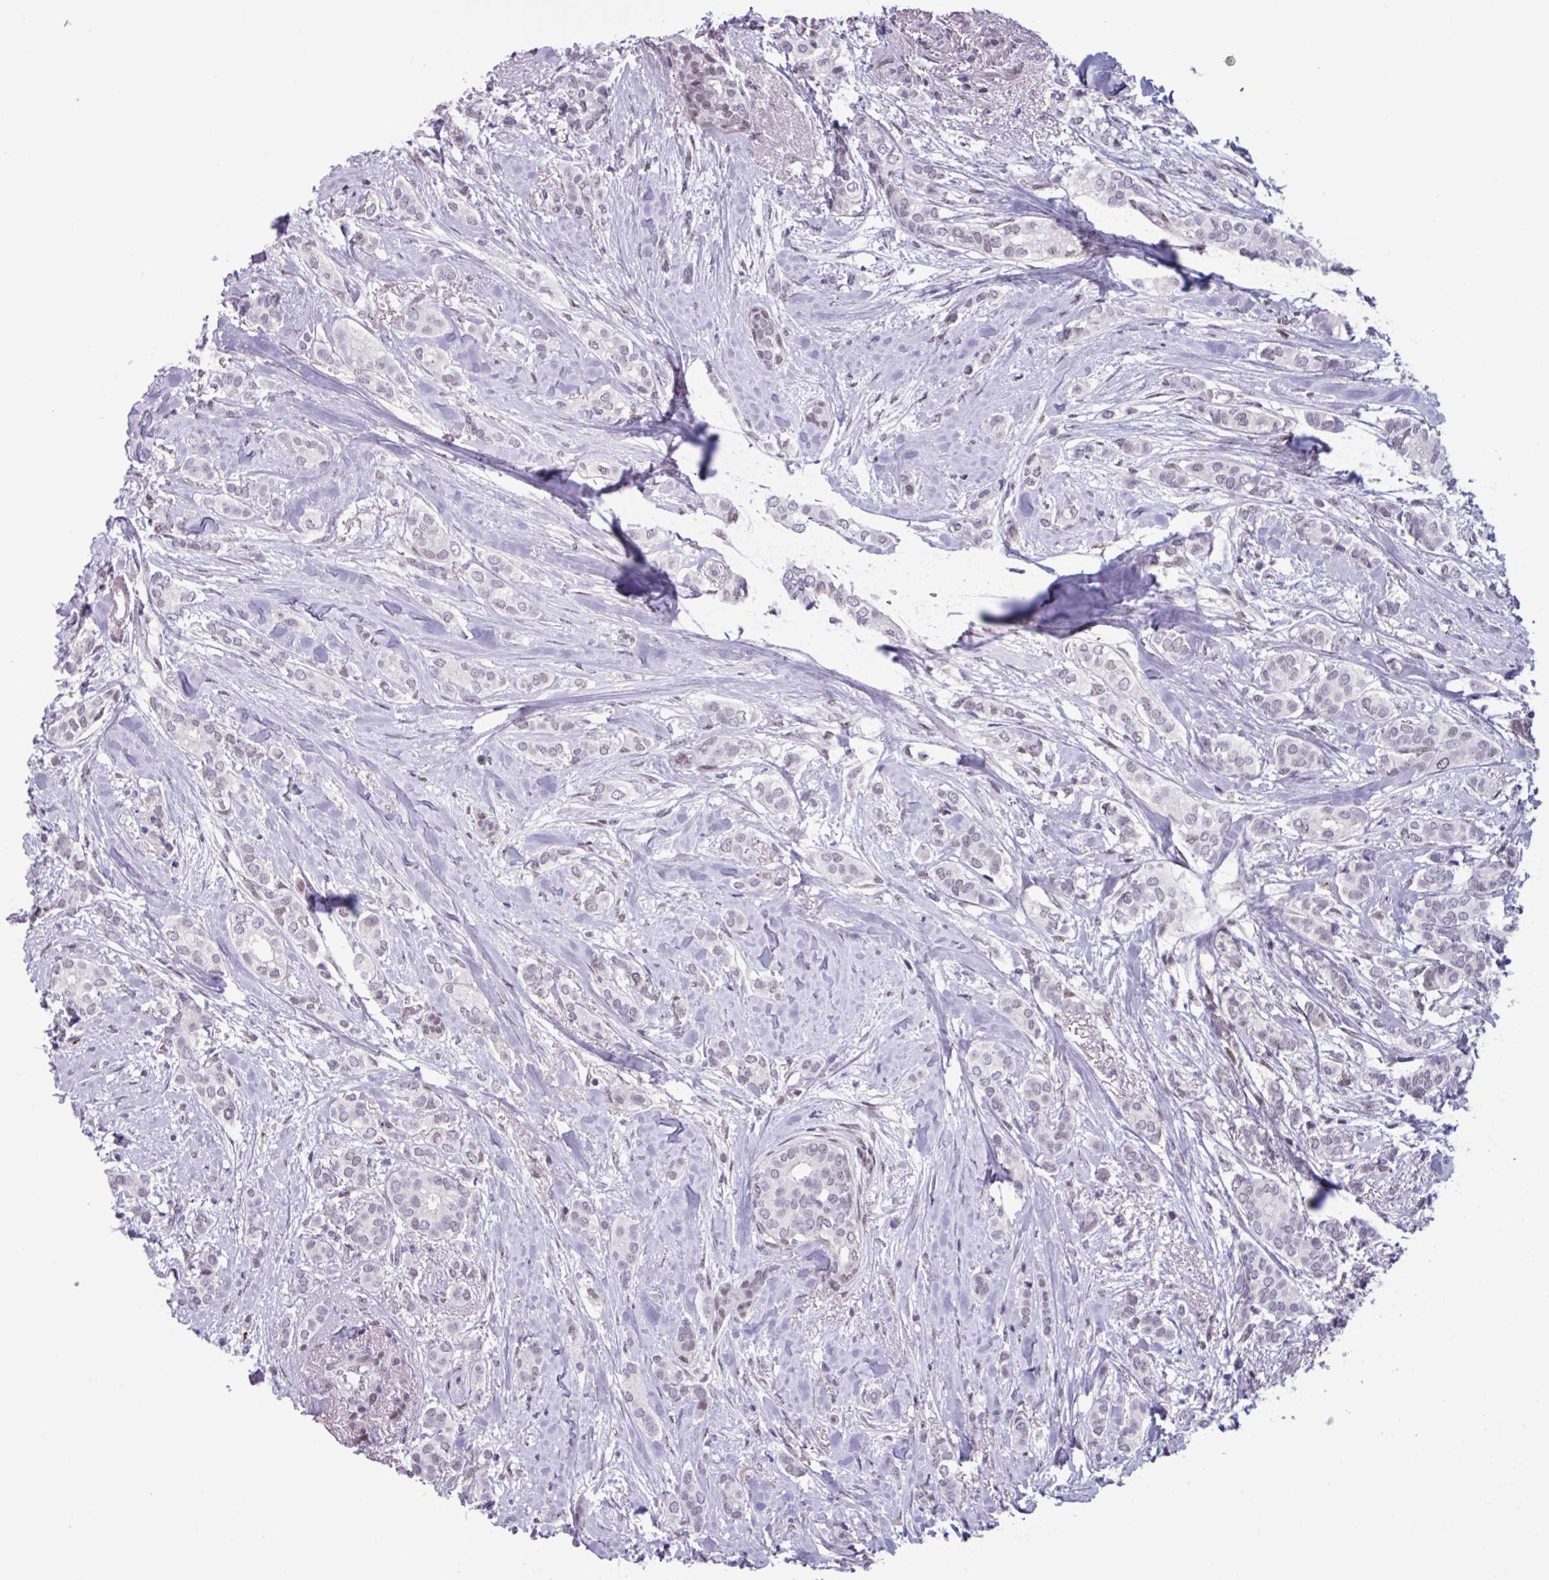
{"staining": {"intensity": "negative", "quantity": "none", "location": "none"}, "tissue": "breast cancer", "cell_type": "Tumor cells", "image_type": "cancer", "snomed": [{"axis": "morphology", "description": "Duct carcinoma"}, {"axis": "topography", "description": "Breast"}], "caption": "A micrograph of human invasive ductal carcinoma (breast) is negative for staining in tumor cells.", "gene": "ZNF575", "patient": {"sex": "female", "age": 73}}